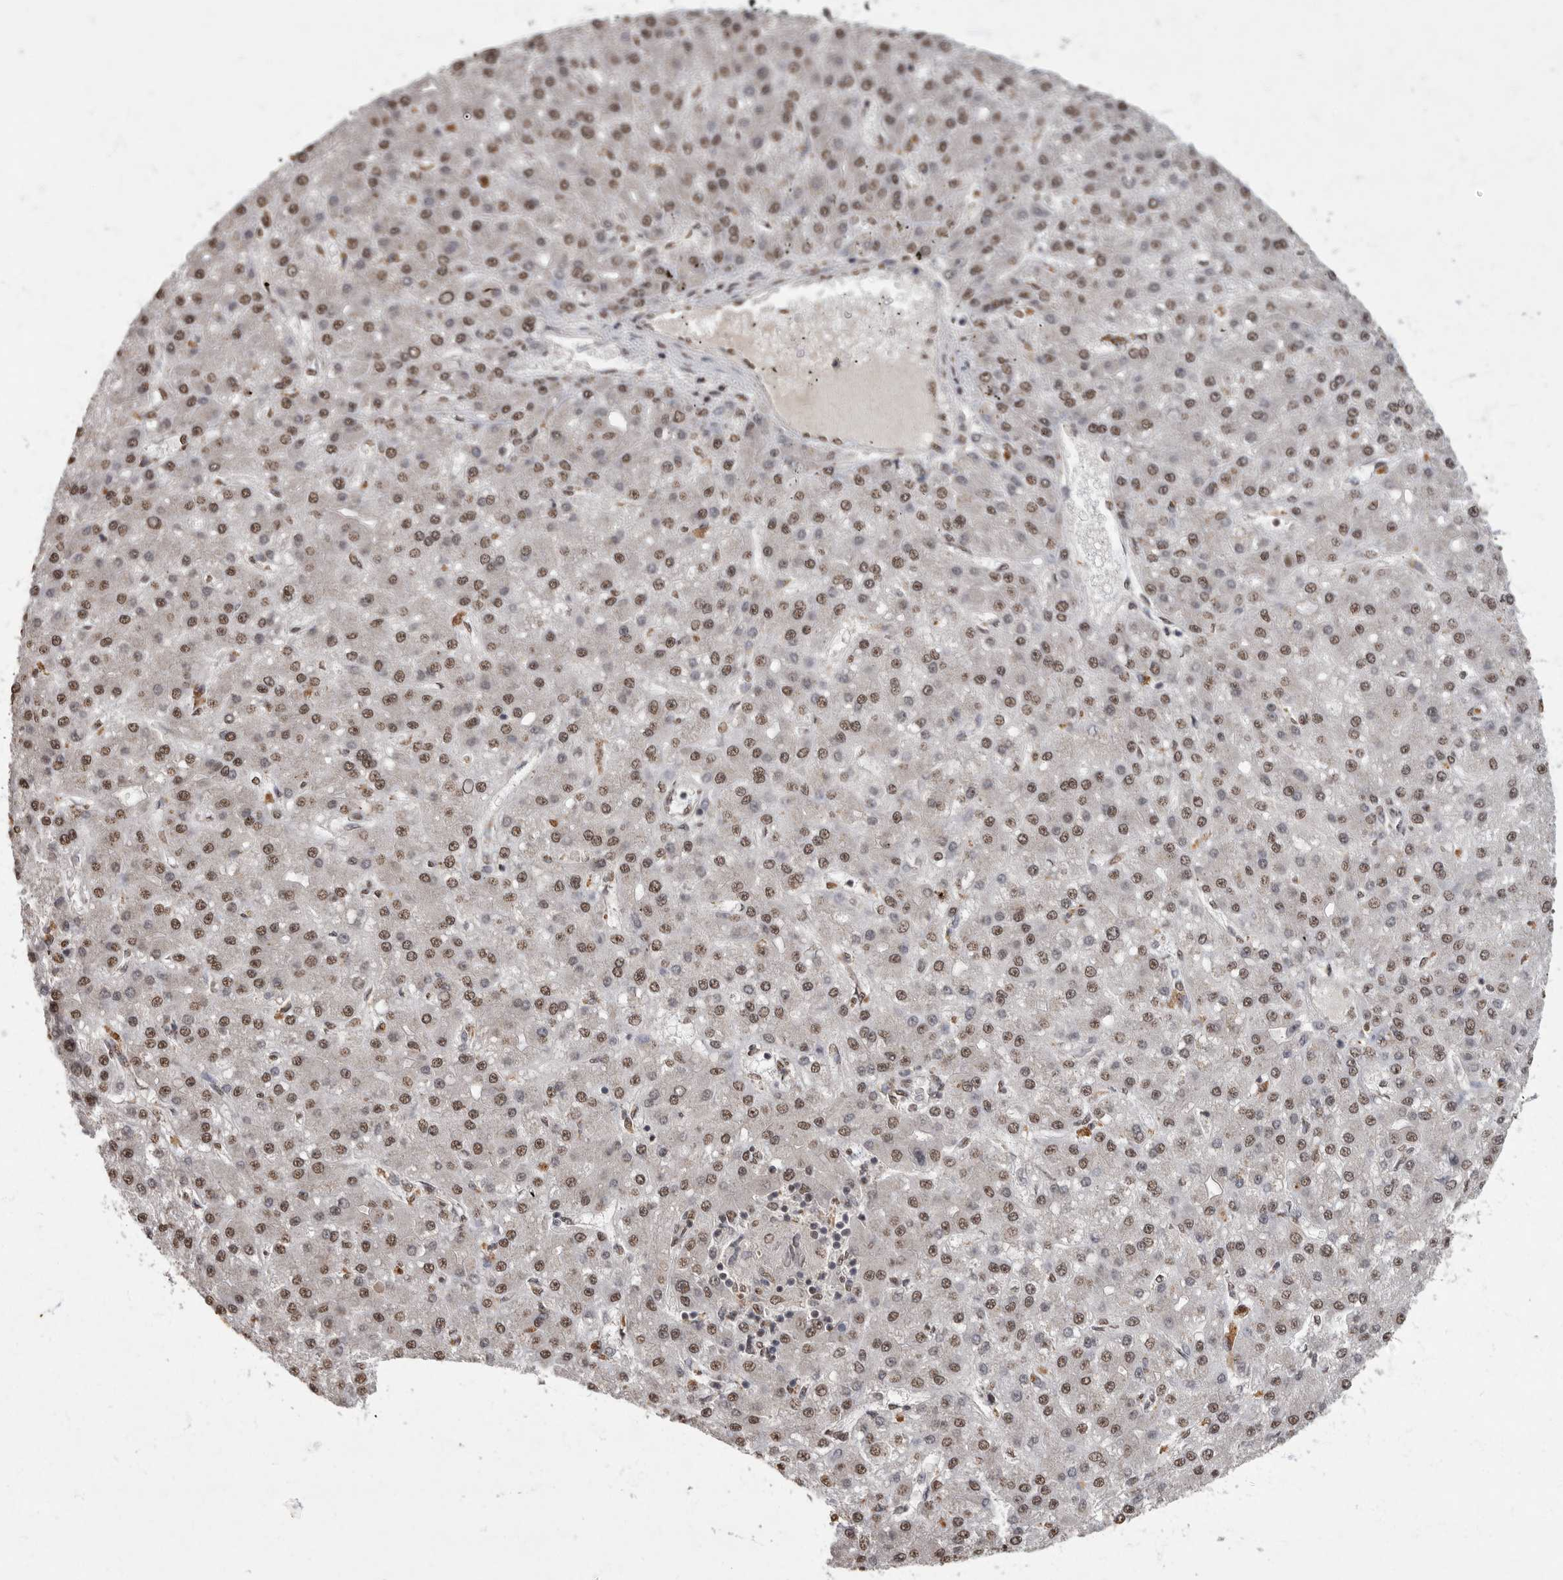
{"staining": {"intensity": "moderate", "quantity": ">75%", "location": "nuclear"}, "tissue": "liver cancer", "cell_type": "Tumor cells", "image_type": "cancer", "snomed": [{"axis": "morphology", "description": "Carcinoma, Hepatocellular, NOS"}, {"axis": "topography", "description": "Liver"}], "caption": "Tumor cells show medium levels of moderate nuclear positivity in about >75% of cells in liver hepatocellular carcinoma. The staining was performed using DAB, with brown indicating positive protein expression. Nuclei are stained blue with hematoxylin.", "gene": "NBL1", "patient": {"sex": "male", "age": 67}}